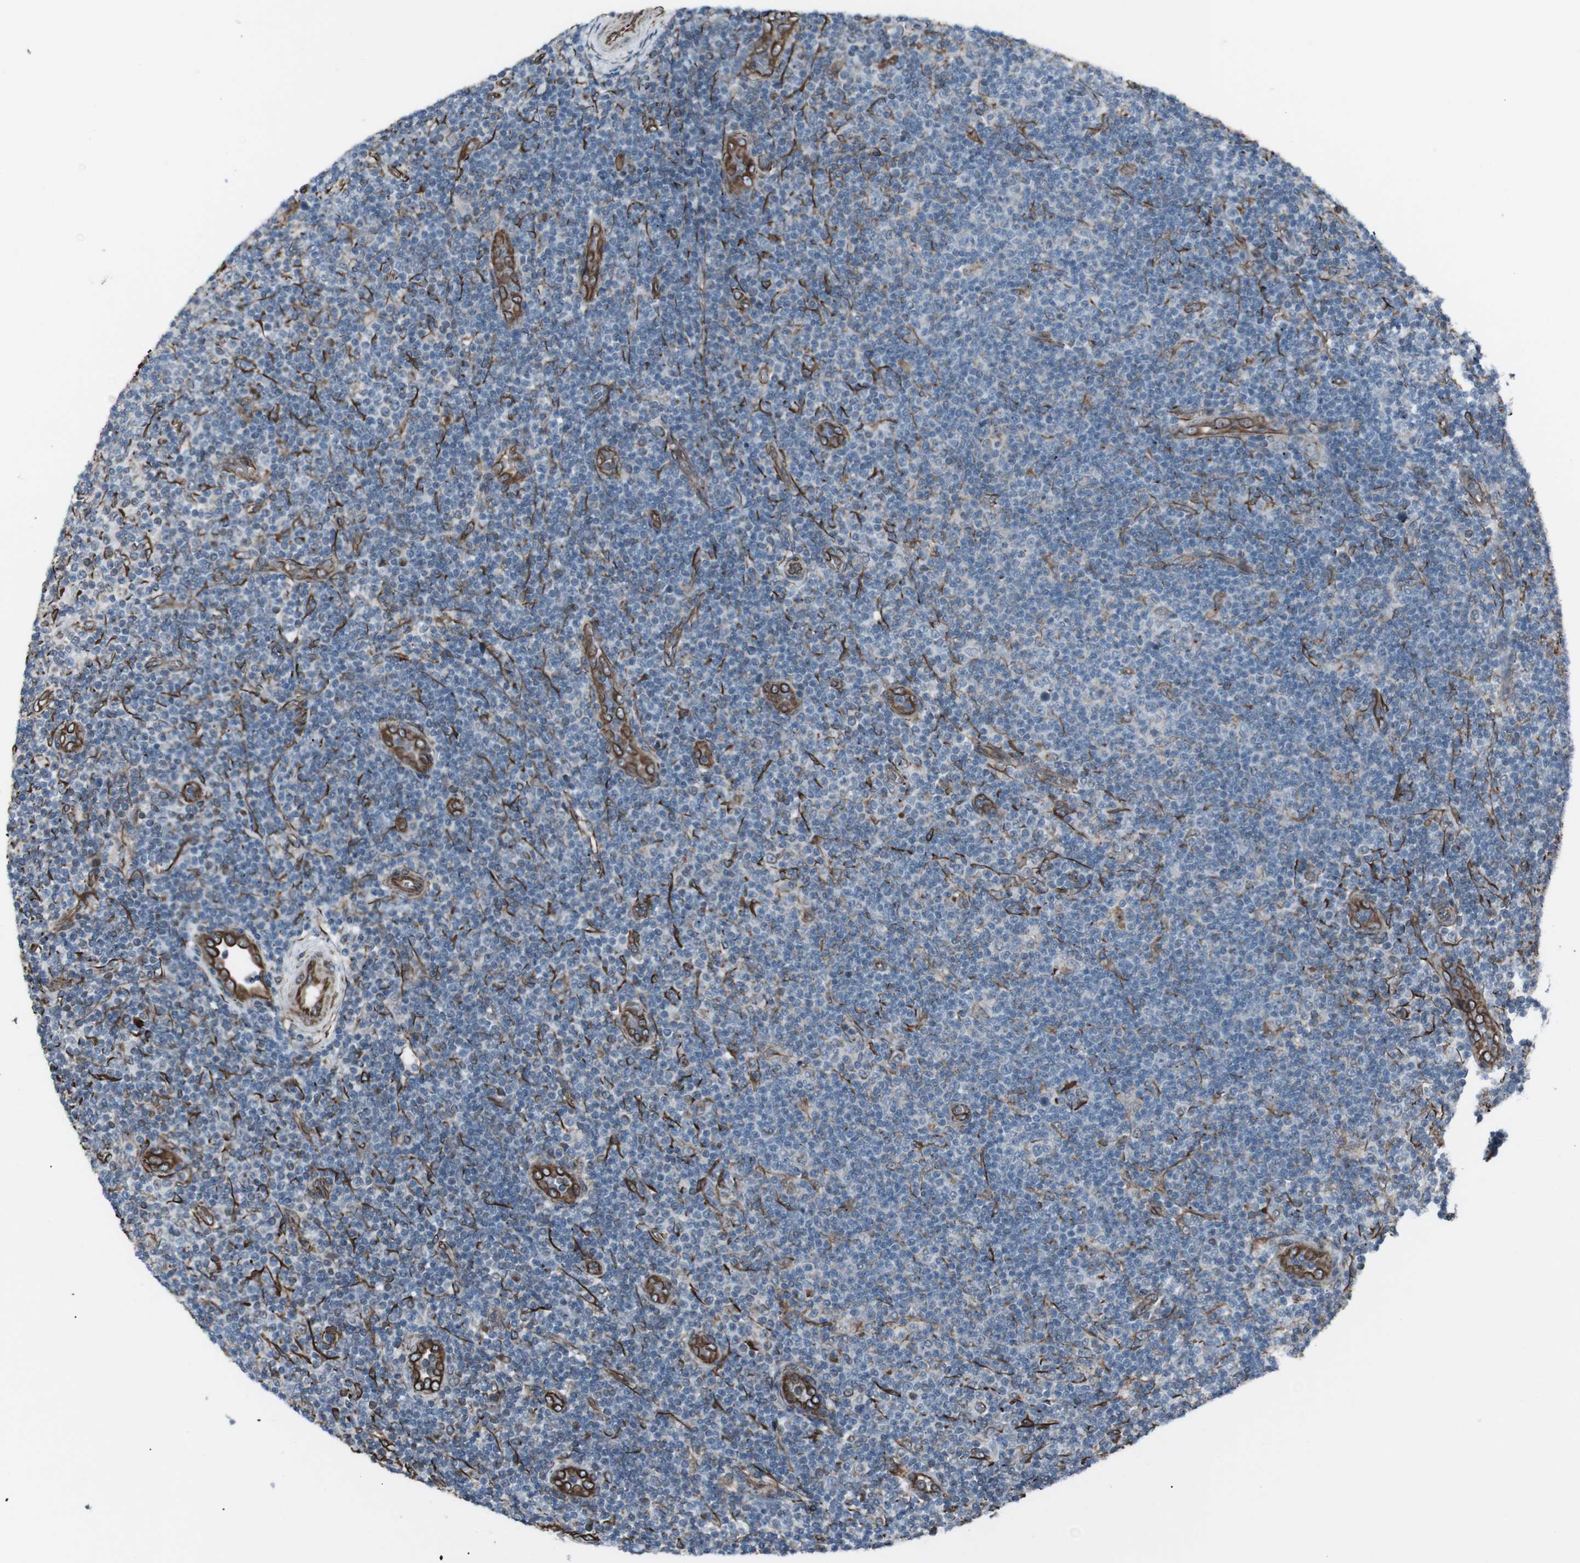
{"staining": {"intensity": "negative", "quantity": "none", "location": "none"}, "tissue": "lymphoma", "cell_type": "Tumor cells", "image_type": "cancer", "snomed": [{"axis": "morphology", "description": "Malignant lymphoma, non-Hodgkin's type, Low grade"}, {"axis": "topography", "description": "Lymph node"}], "caption": "Human low-grade malignant lymphoma, non-Hodgkin's type stained for a protein using immunohistochemistry (IHC) displays no staining in tumor cells.", "gene": "TMEM141", "patient": {"sex": "male", "age": 83}}